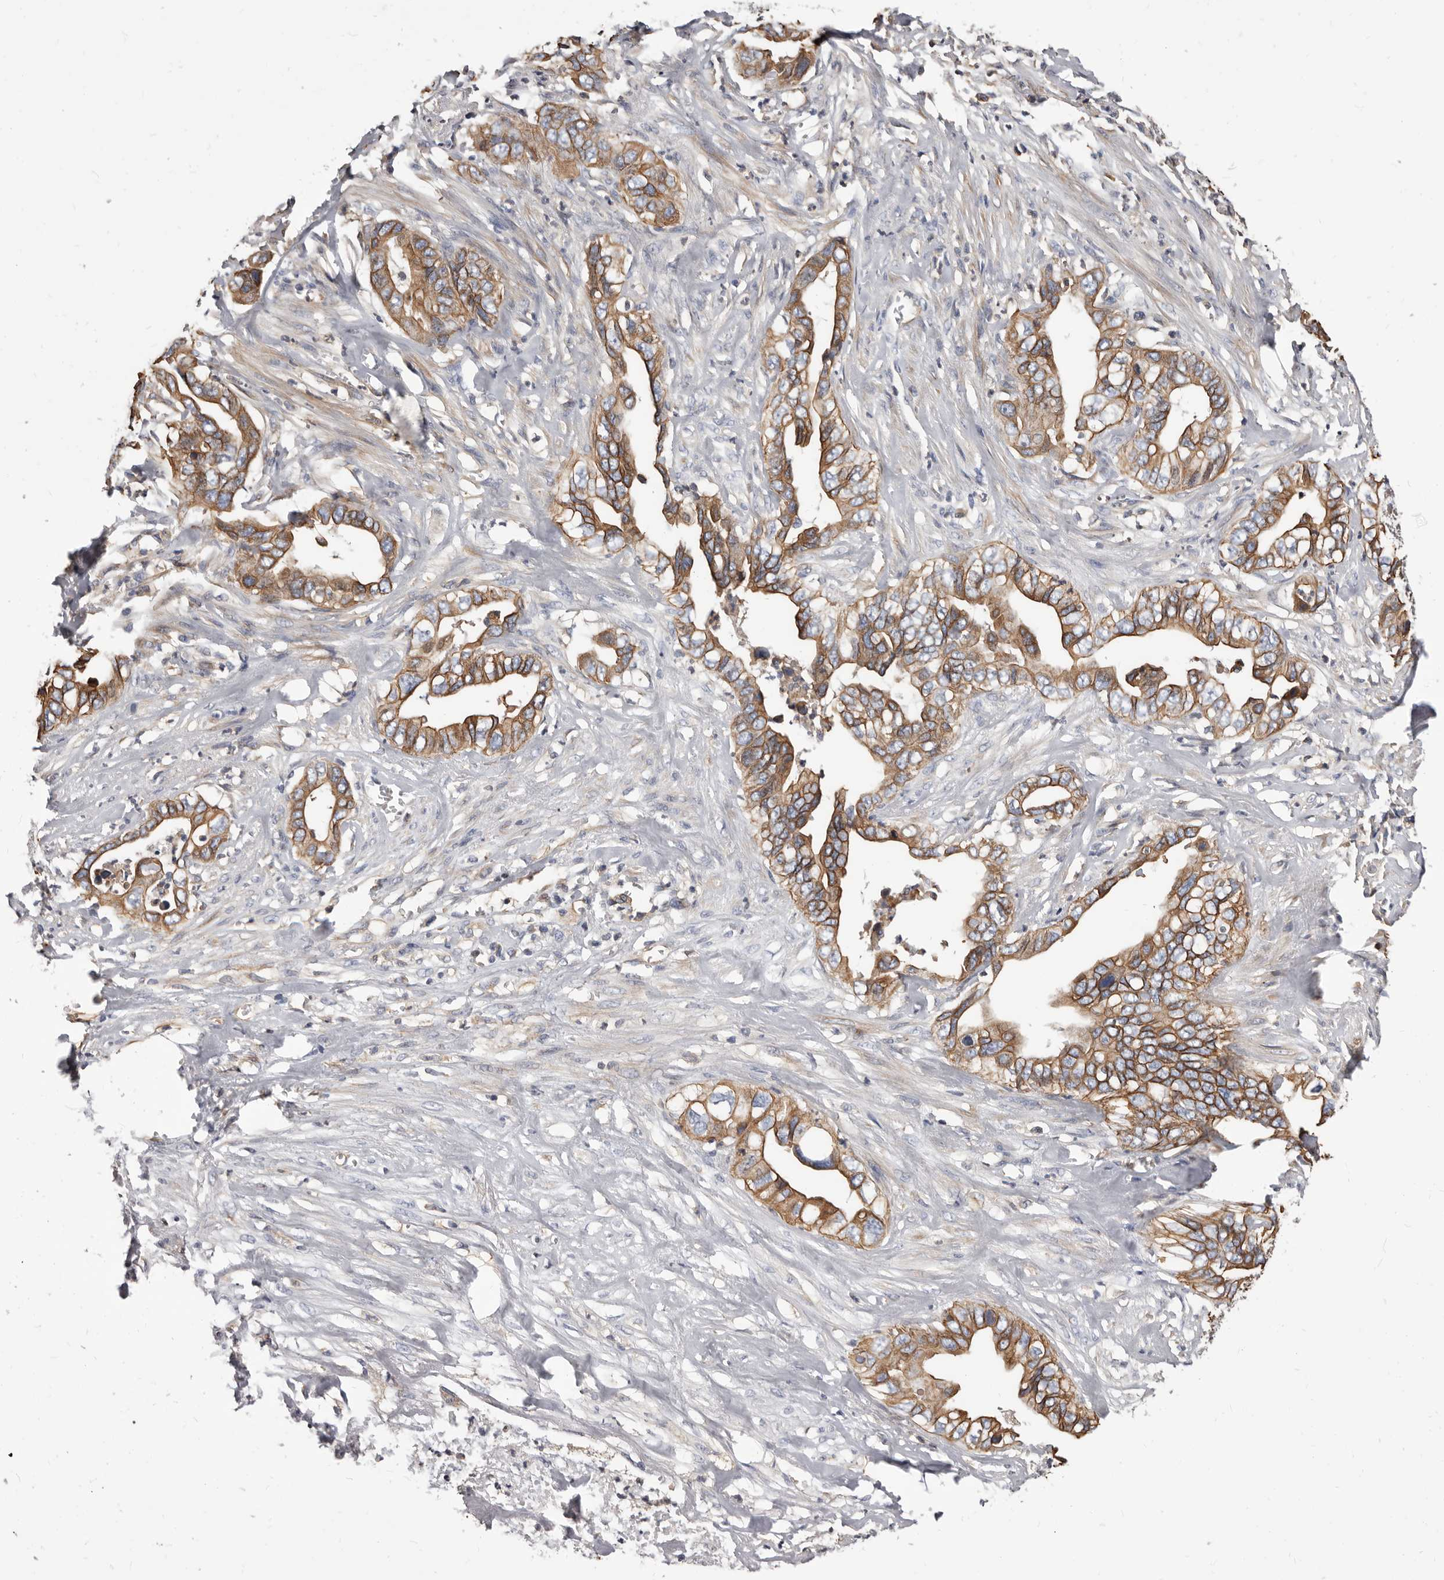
{"staining": {"intensity": "moderate", "quantity": ">75%", "location": "cytoplasmic/membranous"}, "tissue": "liver cancer", "cell_type": "Tumor cells", "image_type": "cancer", "snomed": [{"axis": "morphology", "description": "Cholangiocarcinoma"}, {"axis": "topography", "description": "Liver"}], "caption": "DAB immunohistochemical staining of liver cancer reveals moderate cytoplasmic/membranous protein expression in about >75% of tumor cells.", "gene": "NIBAN1", "patient": {"sex": "female", "age": 79}}